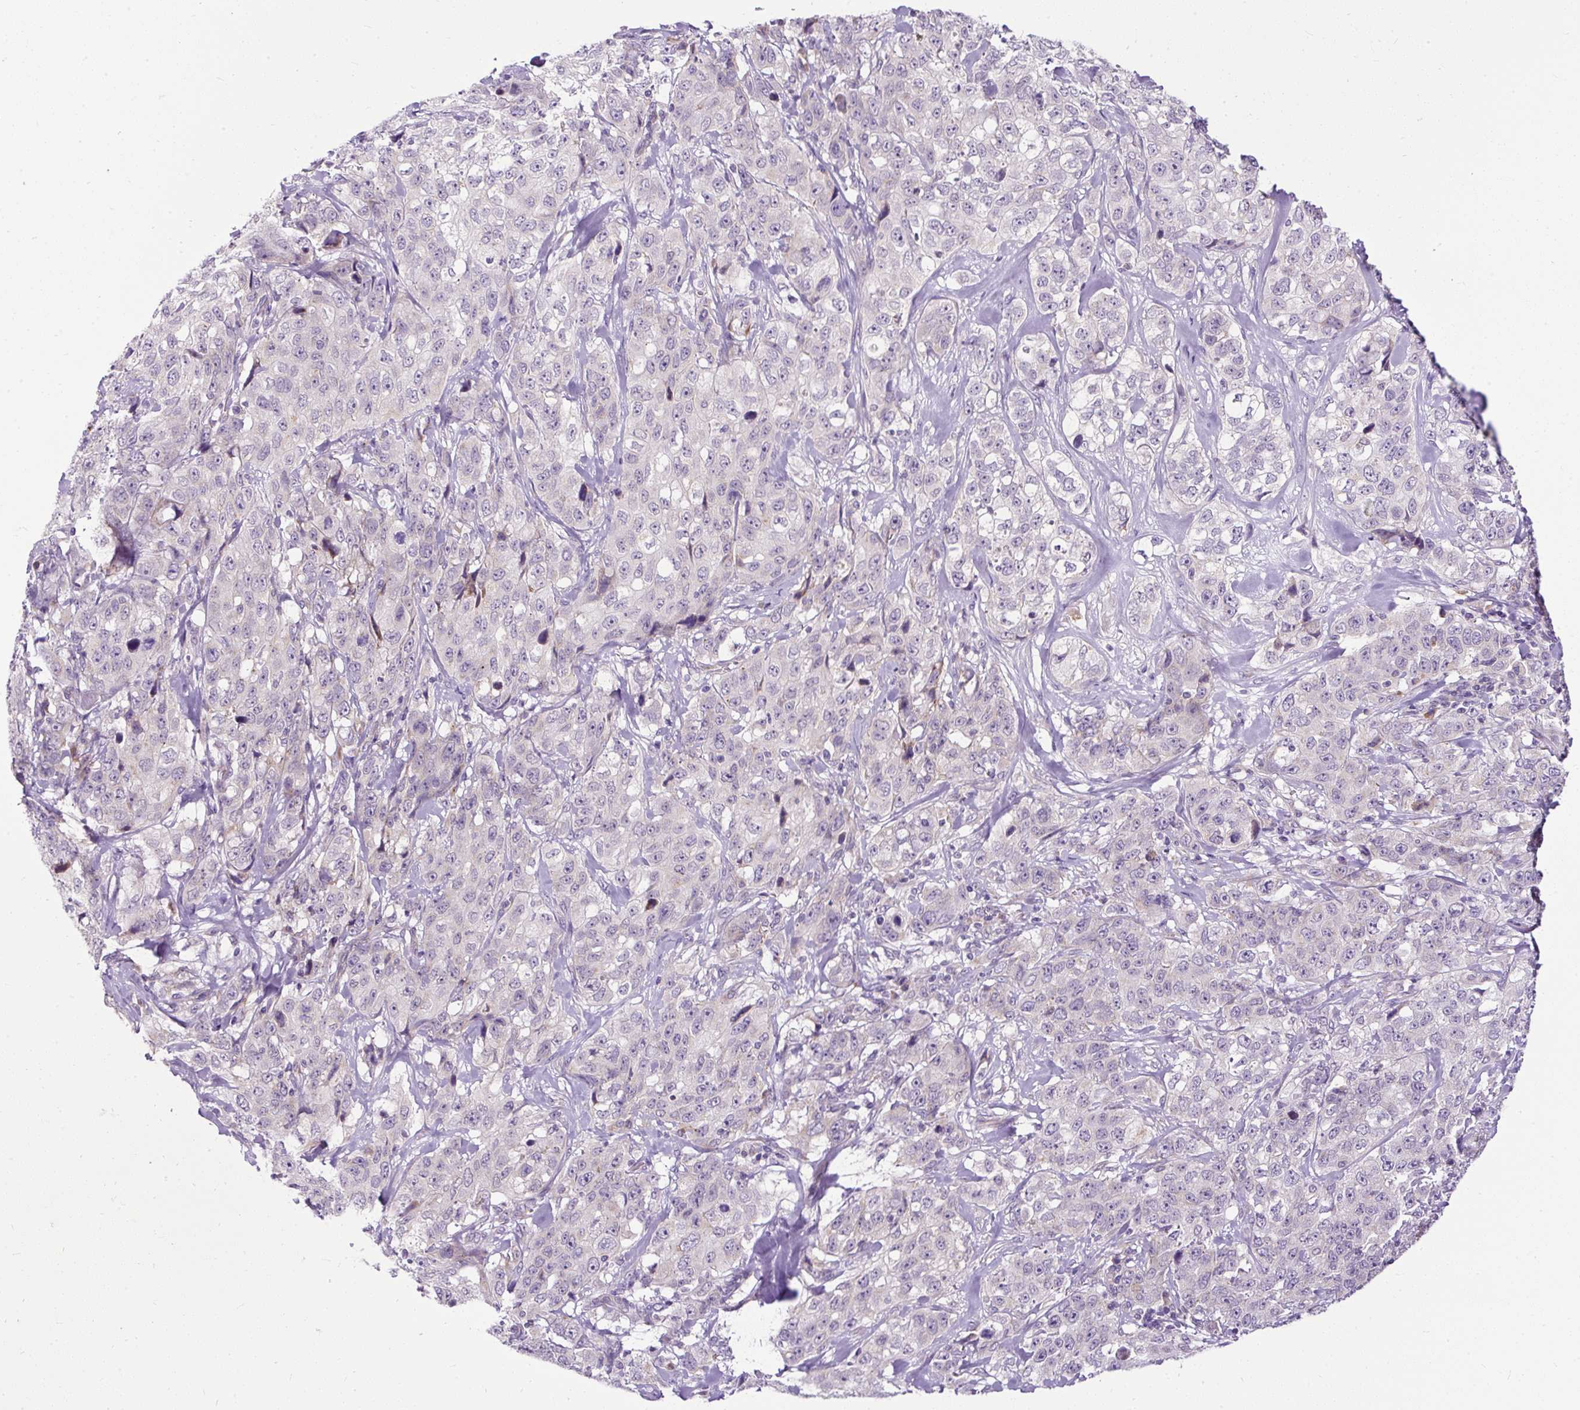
{"staining": {"intensity": "negative", "quantity": "none", "location": "none"}, "tissue": "stomach cancer", "cell_type": "Tumor cells", "image_type": "cancer", "snomed": [{"axis": "morphology", "description": "Adenocarcinoma, NOS"}, {"axis": "topography", "description": "Stomach"}], "caption": "There is no significant positivity in tumor cells of stomach cancer.", "gene": "FMC1", "patient": {"sex": "male", "age": 48}}